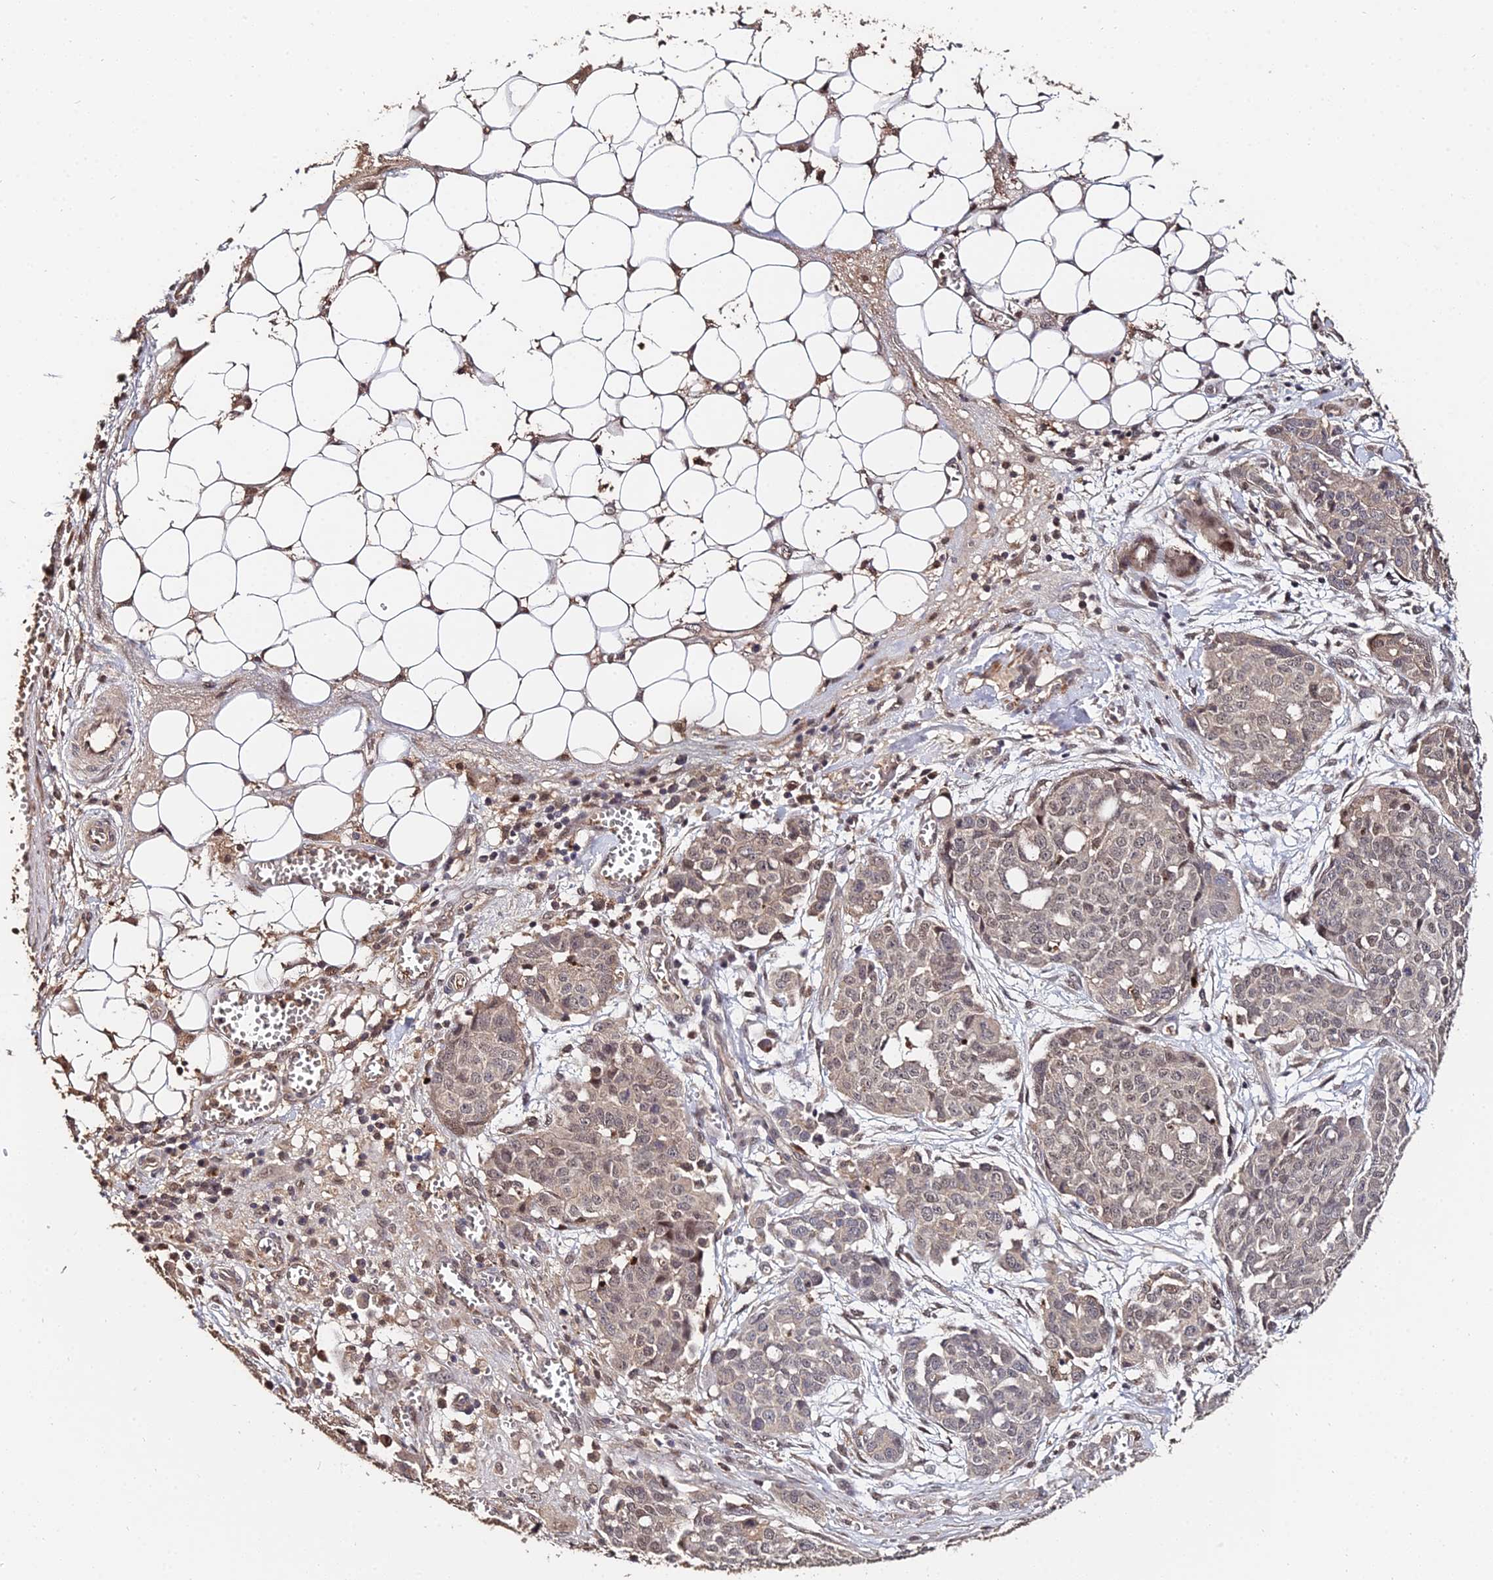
{"staining": {"intensity": "weak", "quantity": ">75%", "location": "nuclear"}, "tissue": "ovarian cancer", "cell_type": "Tumor cells", "image_type": "cancer", "snomed": [{"axis": "morphology", "description": "Cystadenocarcinoma, serous, NOS"}, {"axis": "topography", "description": "Soft tissue"}, {"axis": "topography", "description": "Ovary"}], "caption": "Human ovarian cancer stained with a protein marker exhibits weak staining in tumor cells.", "gene": "LSM5", "patient": {"sex": "female", "age": 57}}